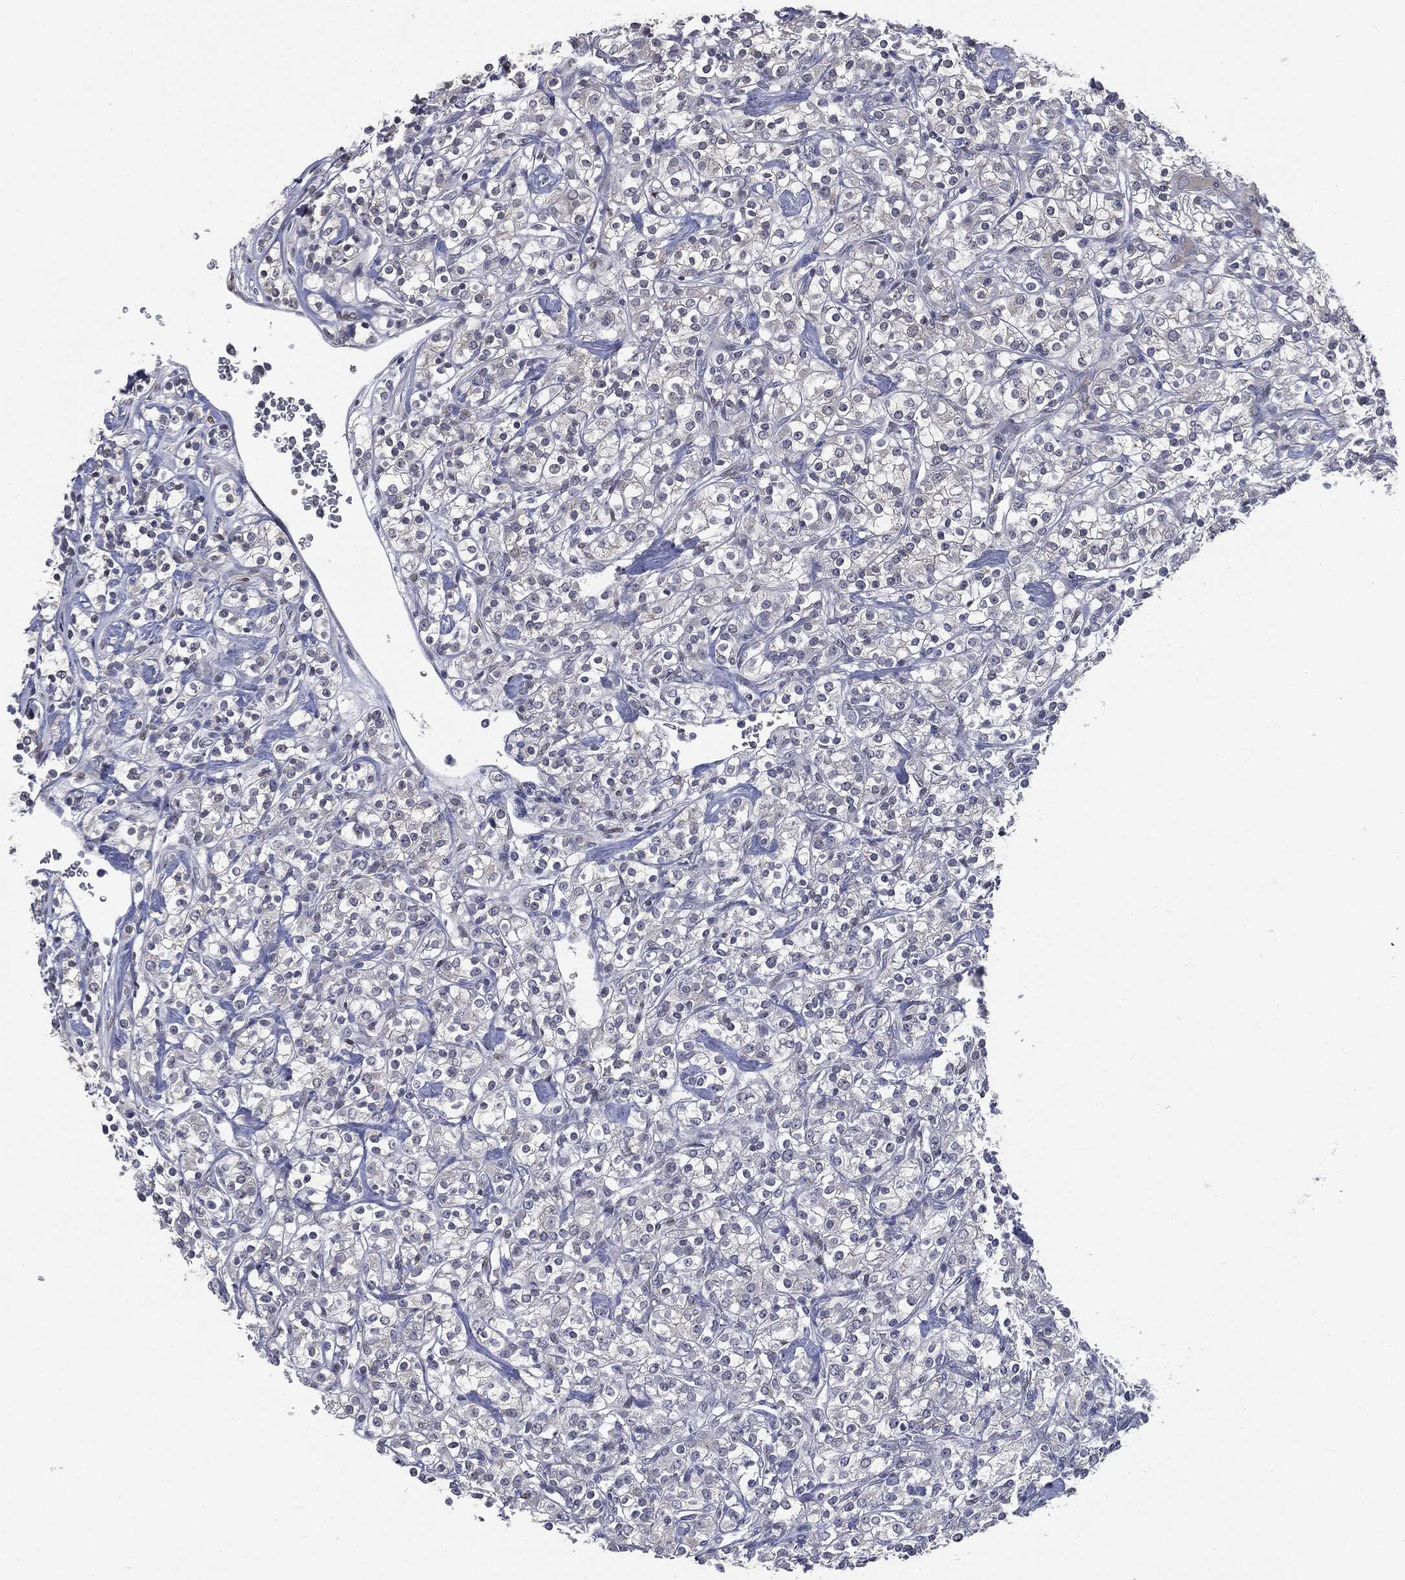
{"staining": {"intensity": "negative", "quantity": "none", "location": "none"}, "tissue": "renal cancer", "cell_type": "Tumor cells", "image_type": "cancer", "snomed": [{"axis": "morphology", "description": "Adenocarcinoma, NOS"}, {"axis": "topography", "description": "Kidney"}], "caption": "An image of human renal cancer (adenocarcinoma) is negative for staining in tumor cells.", "gene": "CASD1", "patient": {"sex": "male", "age": 77}}